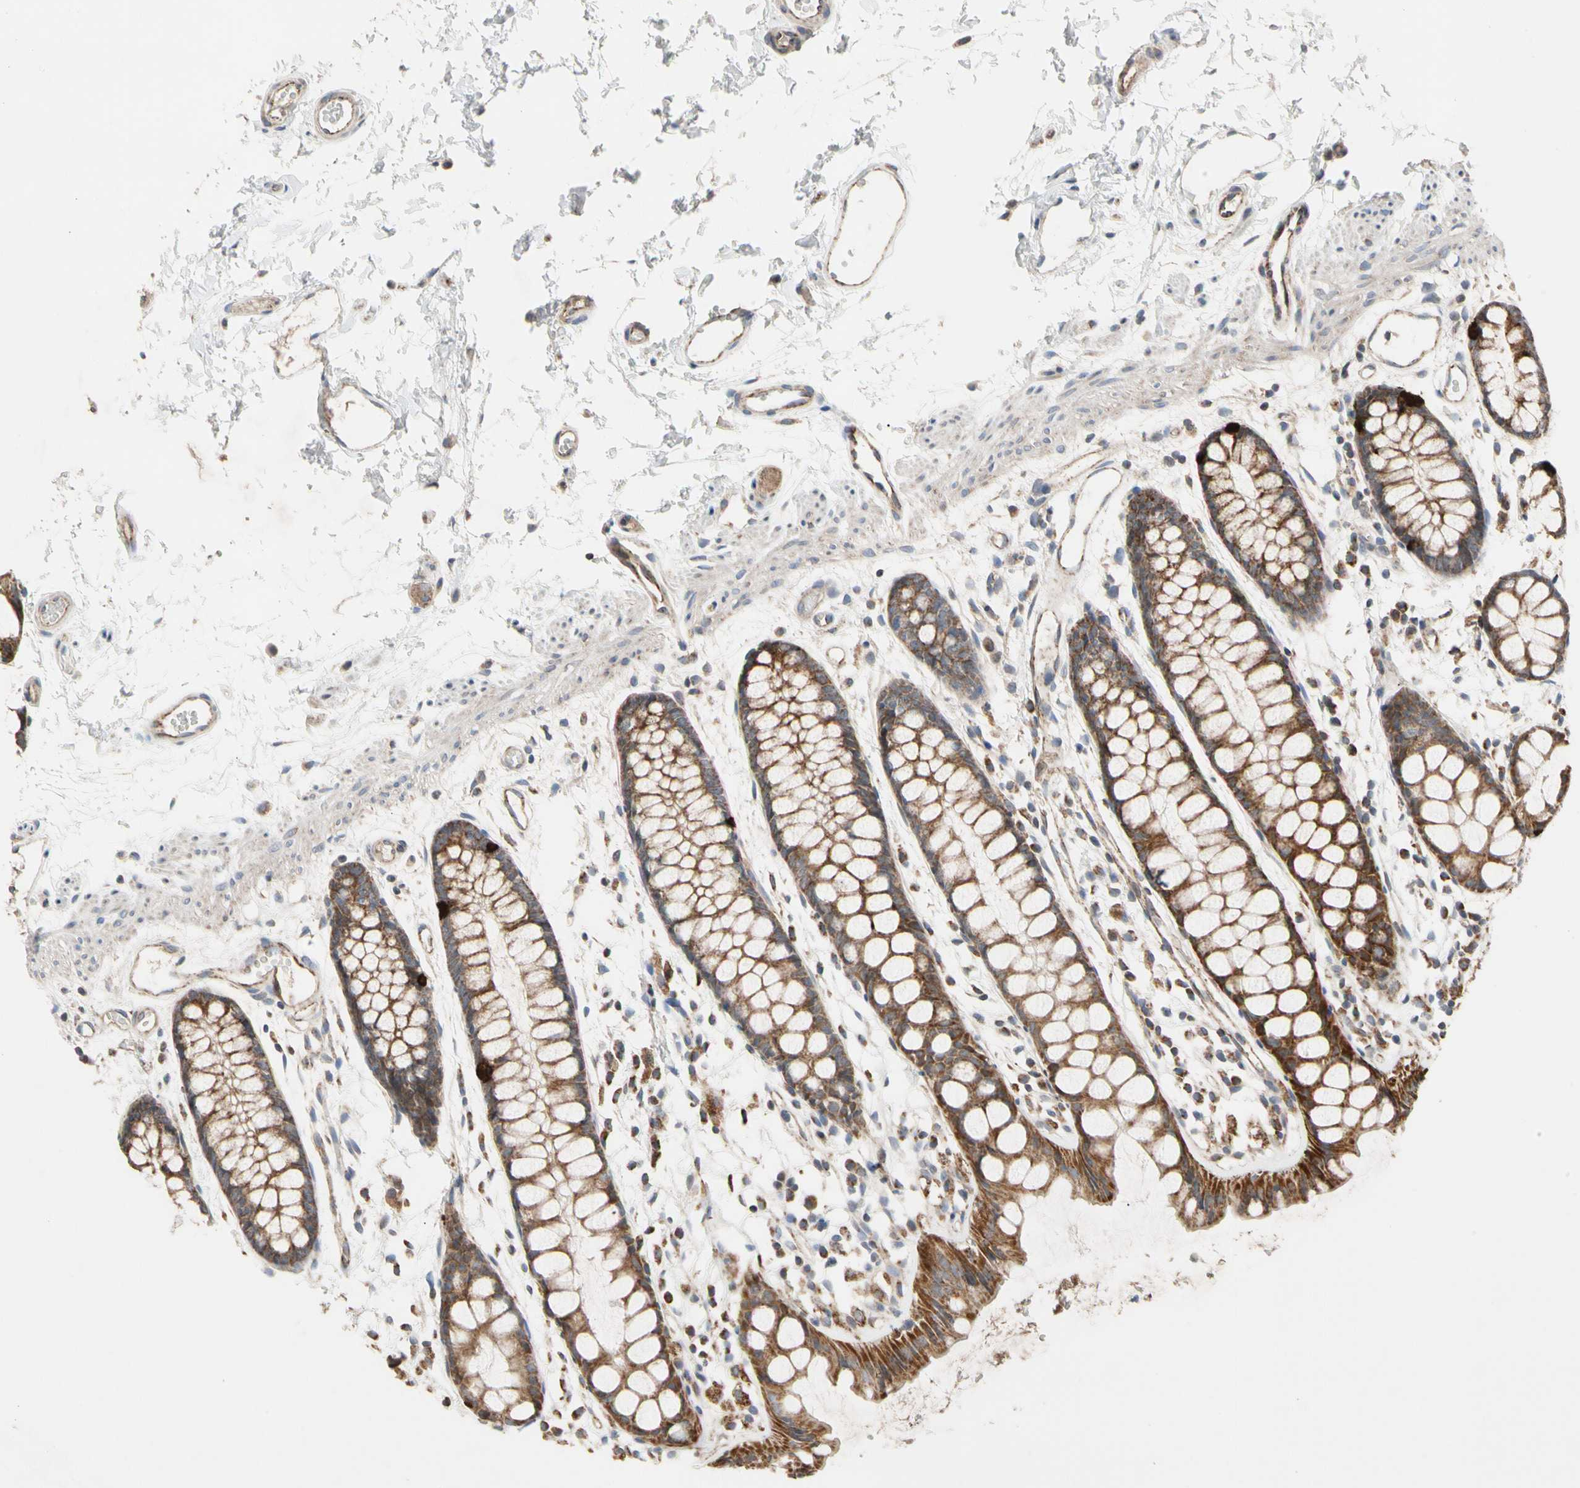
{"staining": {"intensity": "strong", "quantity": ">75%", "location": "cytoplasmic/membranous"}, "tissue": "rectum", "cell_type": "Glandular cells", "image_type": "normal", "snomed": [{"axis": "morphology", "description": "Normal tissue, NOS"}, {"axis": "topography", "description": "Rectum"}], "caption": "Immunohistochemical staining of normal rectum displays >75% levels of strong cytoplasmic/membranous protein positivity in approximately >75% of glandular cells.", "gene": "GPD2", "patient": {"sex": "female", "age": 66}}